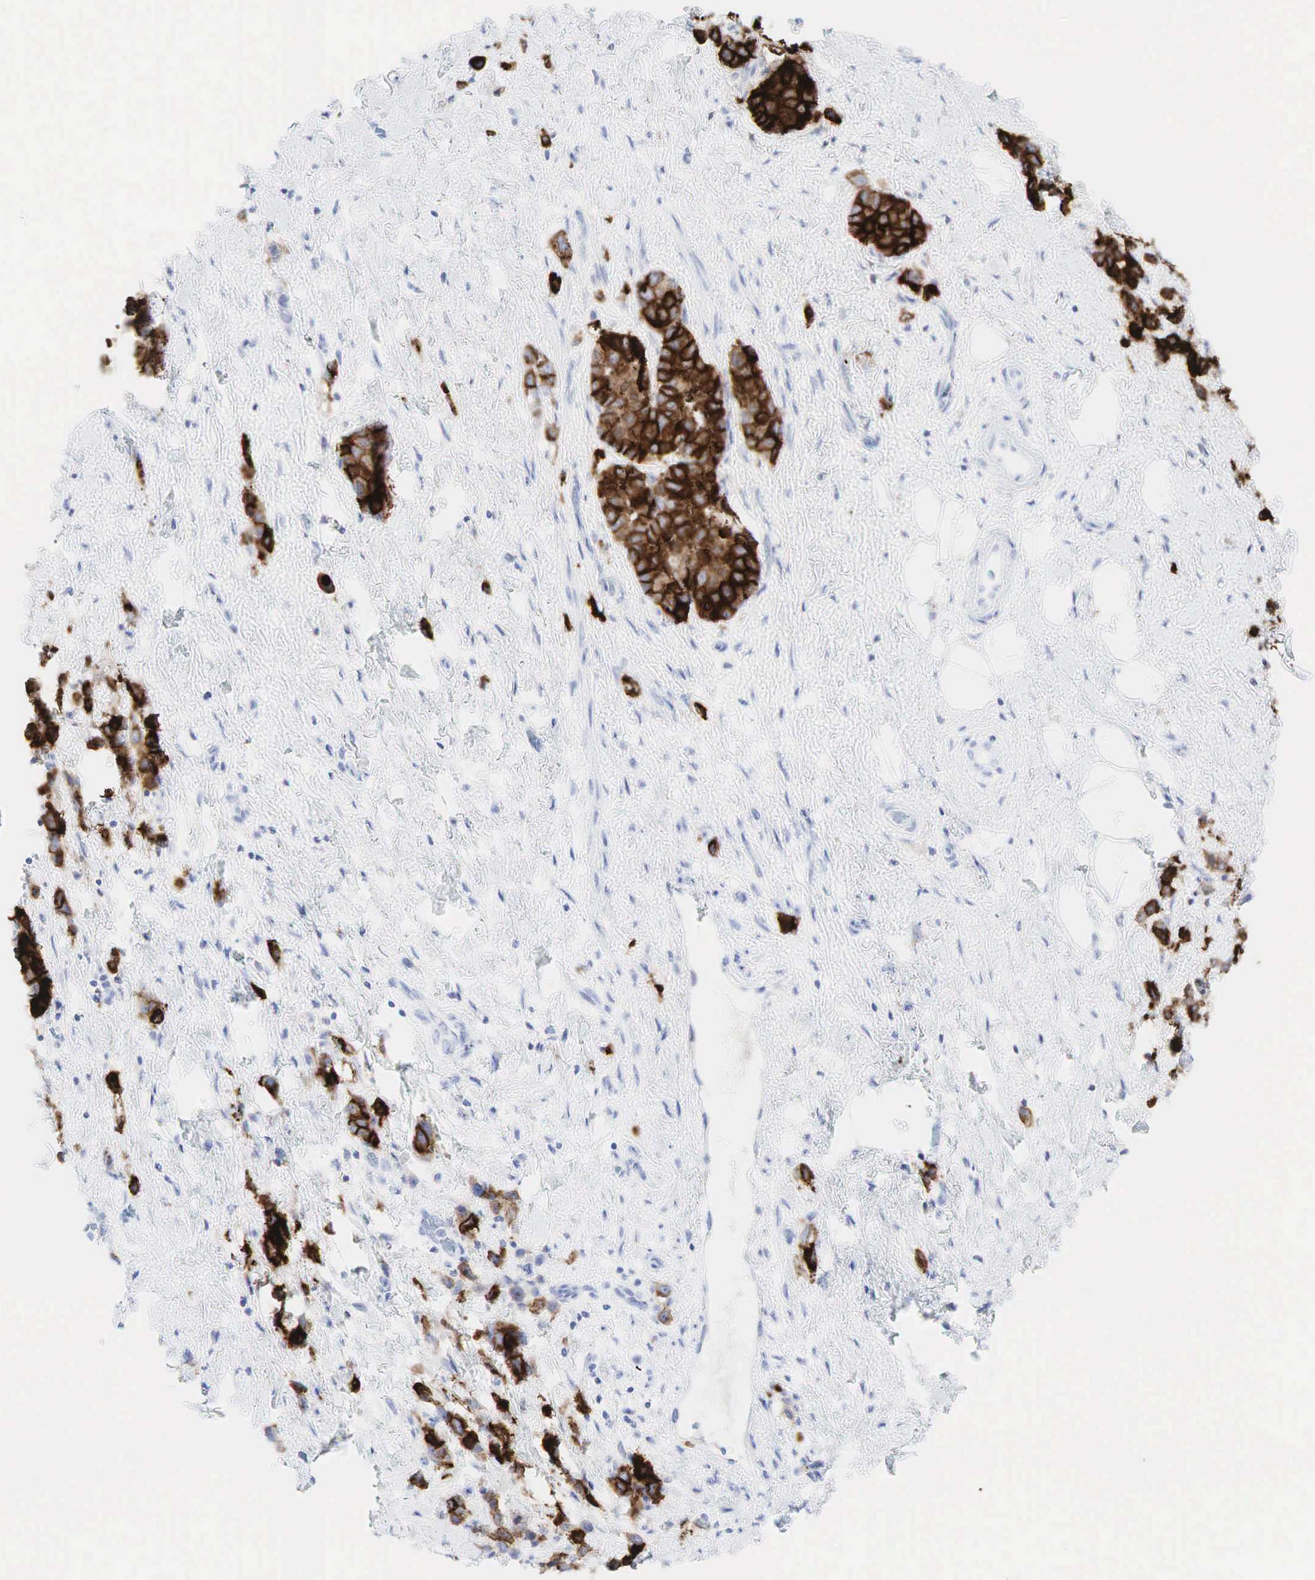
{"staining": {"intensity": "strong", "quantity": ">75%", "location": "cytoplasmic/membranous"}, "tissue": "stomach cancer", "cell_type": "Tumor cells", "image_type": "cancer", "snomed": [{"axis": "morphology", "description": "Adenocarcinoma, NOS"}, {"axis": "topography", "description": "Stomach, upper"}], "caption": "About >75% of tumor cells in stomach cancer (adenocarcinoma) show strong cytoplasmic/membranous protein staining as visualized by brown immunohistochemical staining.", "gene": "CEACAM5", "patient": {"sex": "male", "age": 76}}